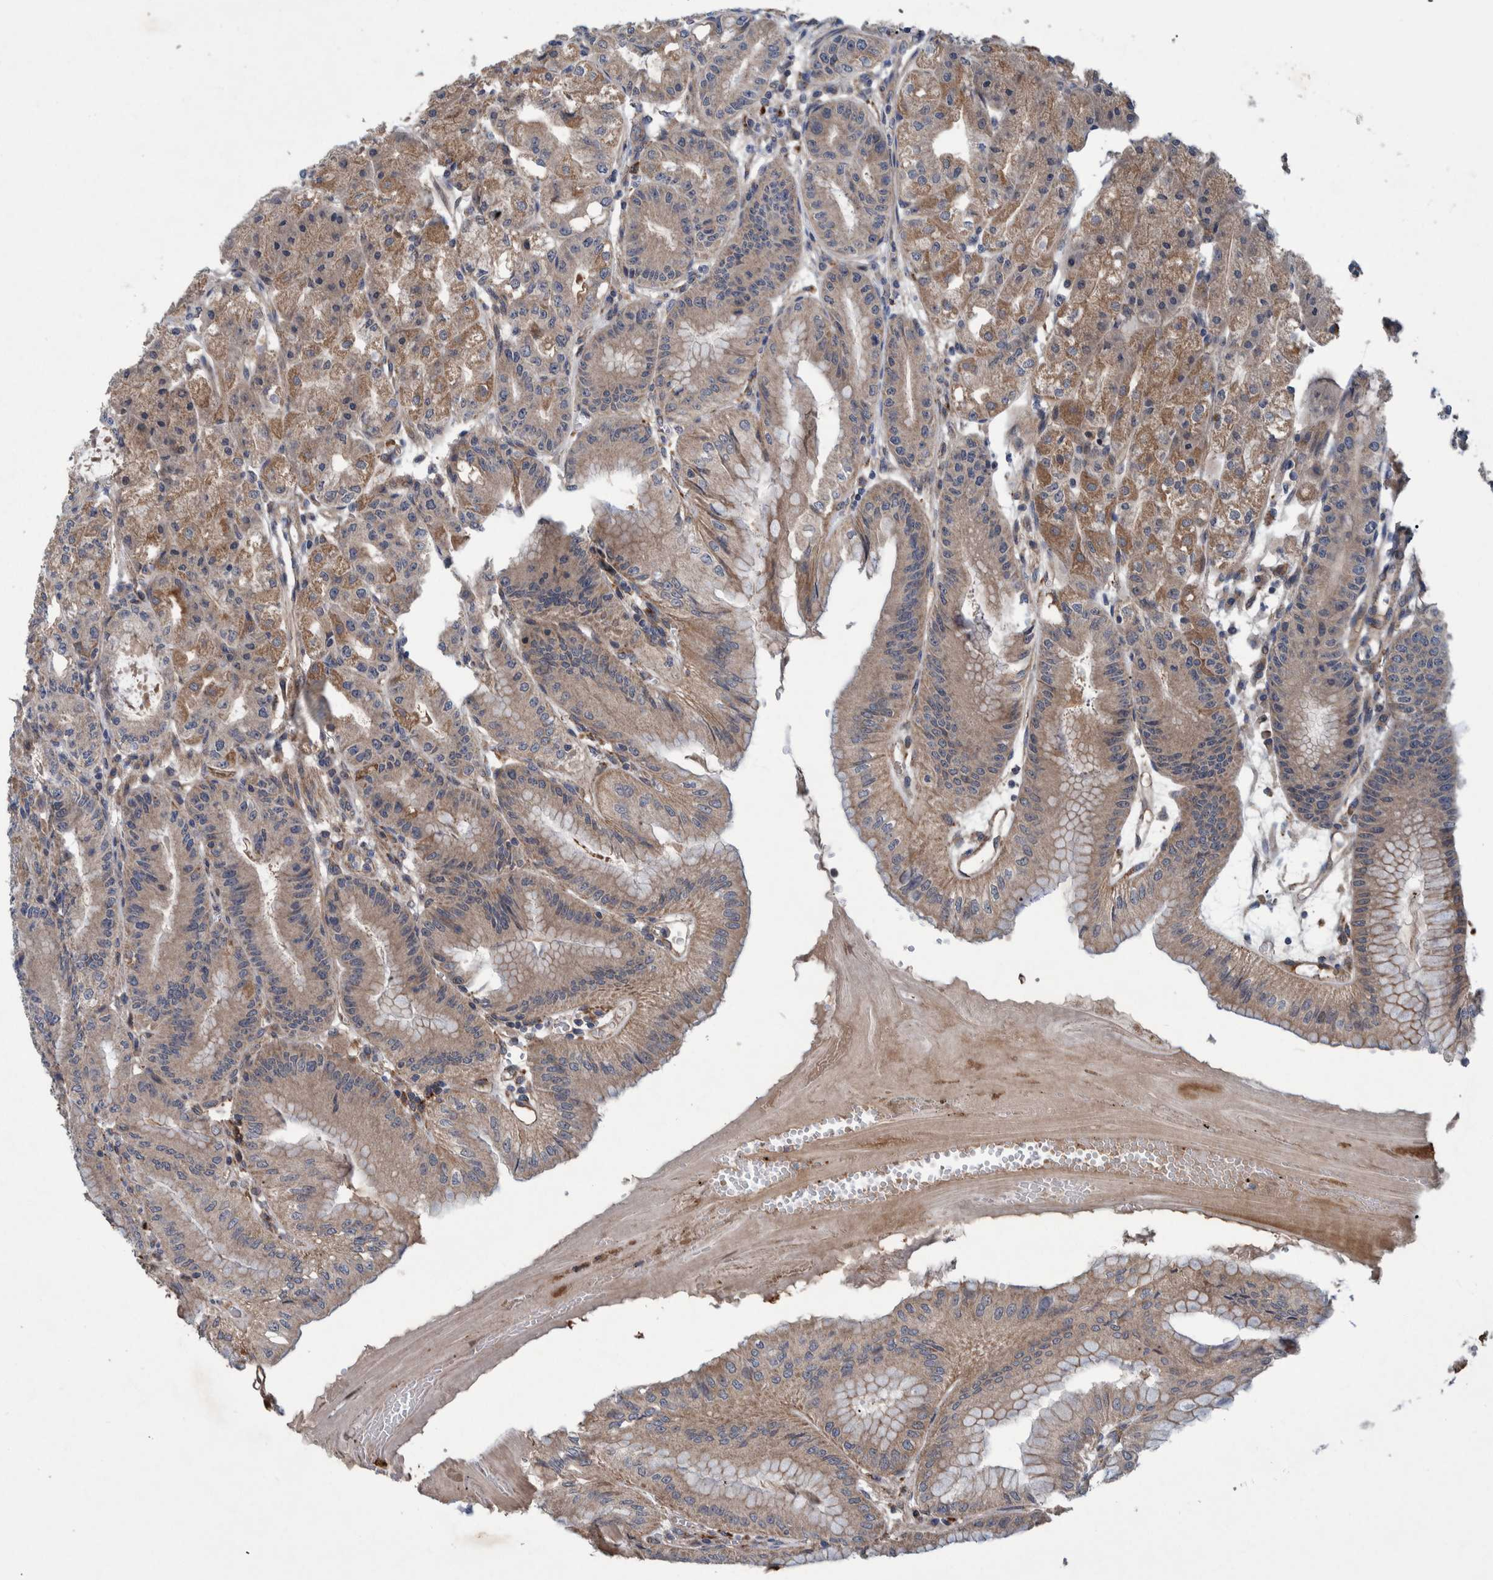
{"staining": {"intensity": "moderate", "quantity": ">75%", "location": "cytoplasmic/membranous"}, "tissue": "stomach", "cell_type": "Glandular cells", "image_type": "normal", "snomed": [{"axis": "morphology", "description": "Normal tissue, NOS"}, {"axis": "topography", "description": "Stomach, lower"}], "caption": "Glandular cells exhibit moderate cytoplasmic/membranous staining in about >75% of cells in unremarkable stomach. (DAB (3,3'-diaminobenzidine) = brown stain, brightfield microscopy at high magnification).", "gene": "ITIH3", "patient": {"sex": "male", "age": 71}}